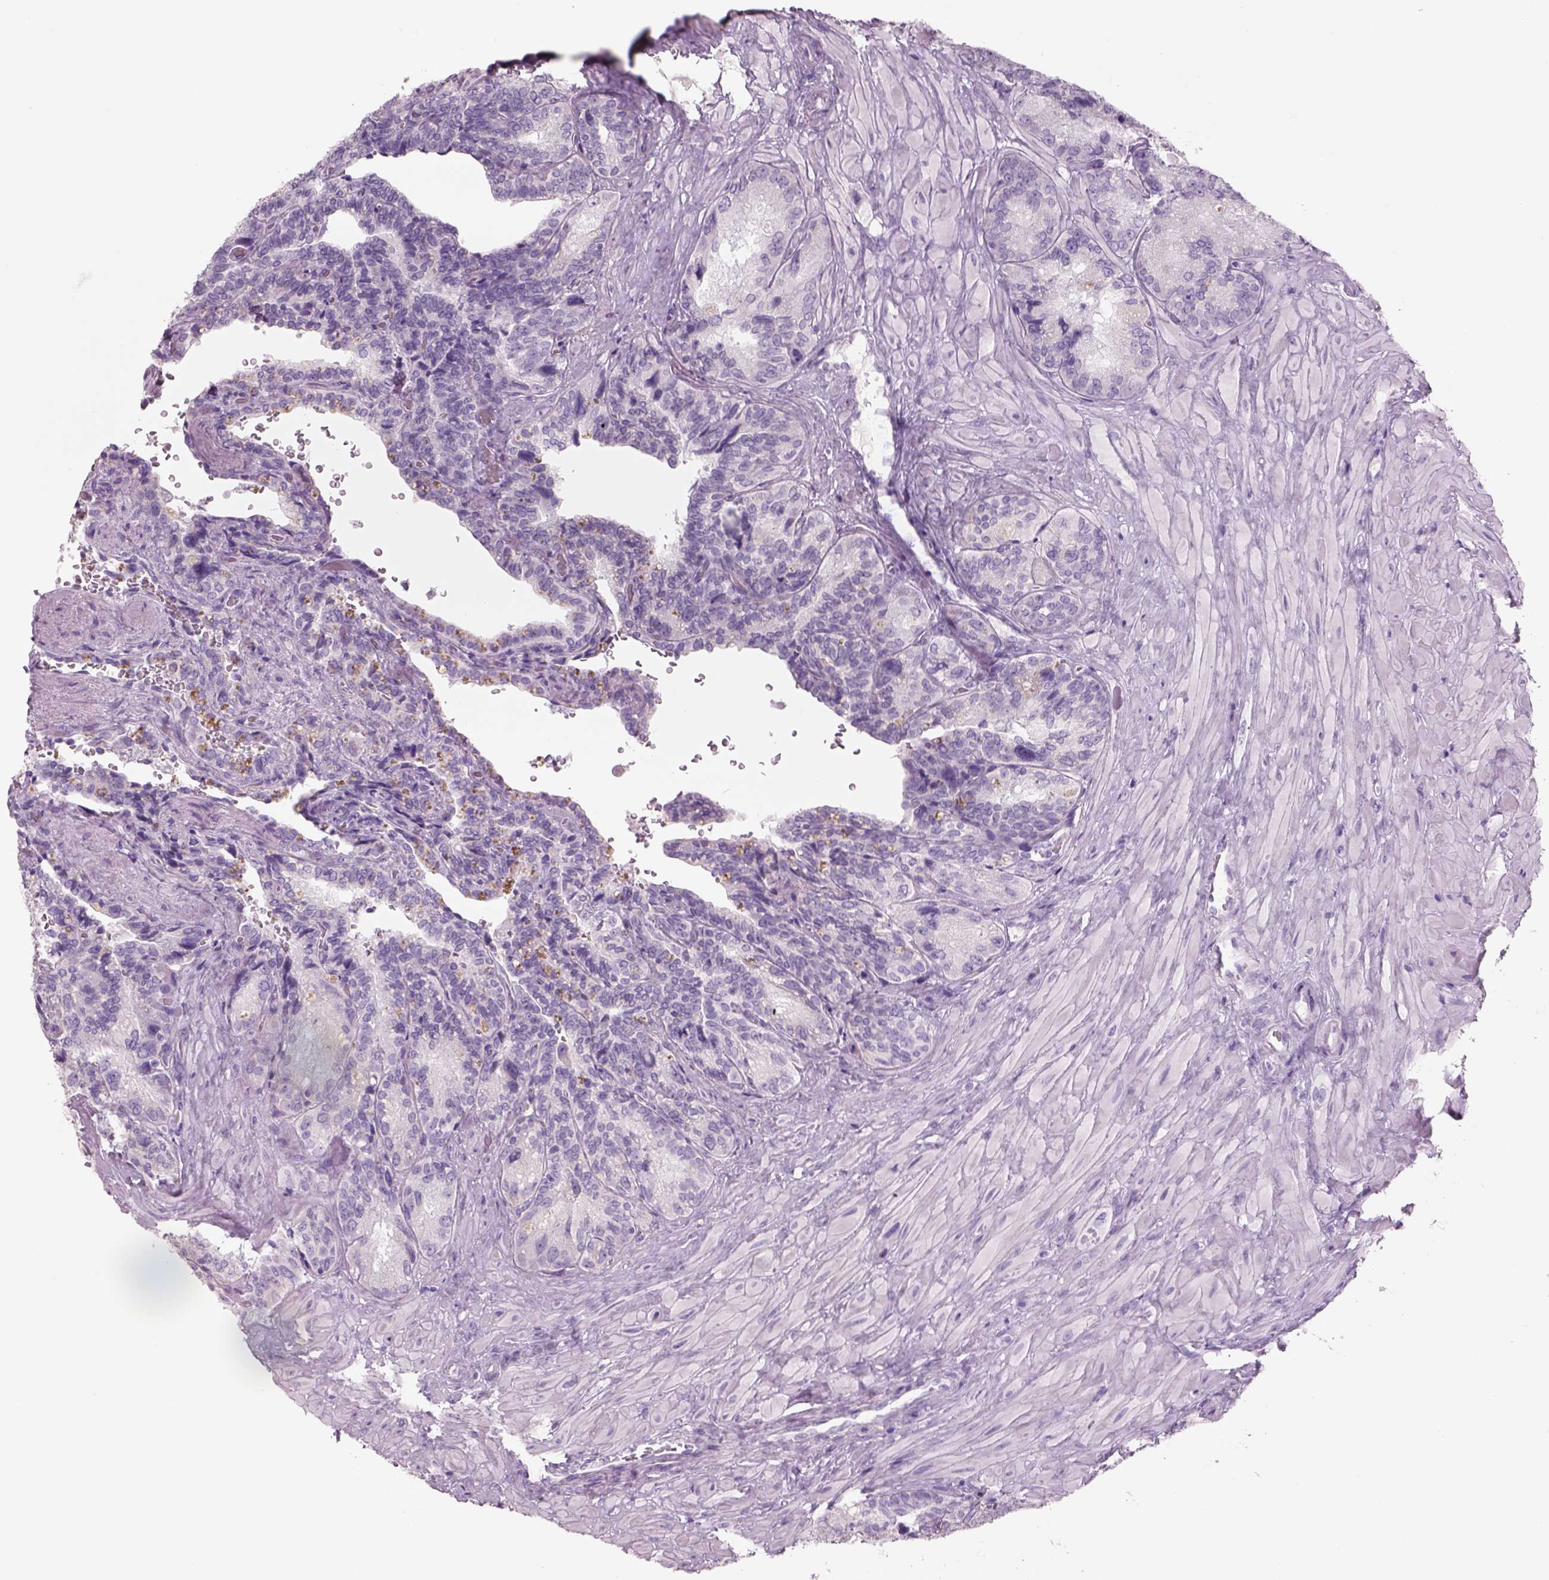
{"staining": {"intensity": "negative", "quantity": "none", "location": "none"}, "tissue": "seminal vesicle", "cell_type": "Glandular cells", "image_type": "normal", "snomed": [{"axis": "morphology", "description": "Normal tissue, NOS"}, {"axis": "topography", "description": "Seminal veicle"}], "caption": "Normal seminal vesicle was stained to show a protein in brown. There is no significant positivity in glandular cells. (Stains: DAB immunohistochemistry with hematoxylin counter stain, Microscopy: brightfield microscopy at high magnification).", "gene": "RHO", "patient": {"sex": "male", "age": 69}}